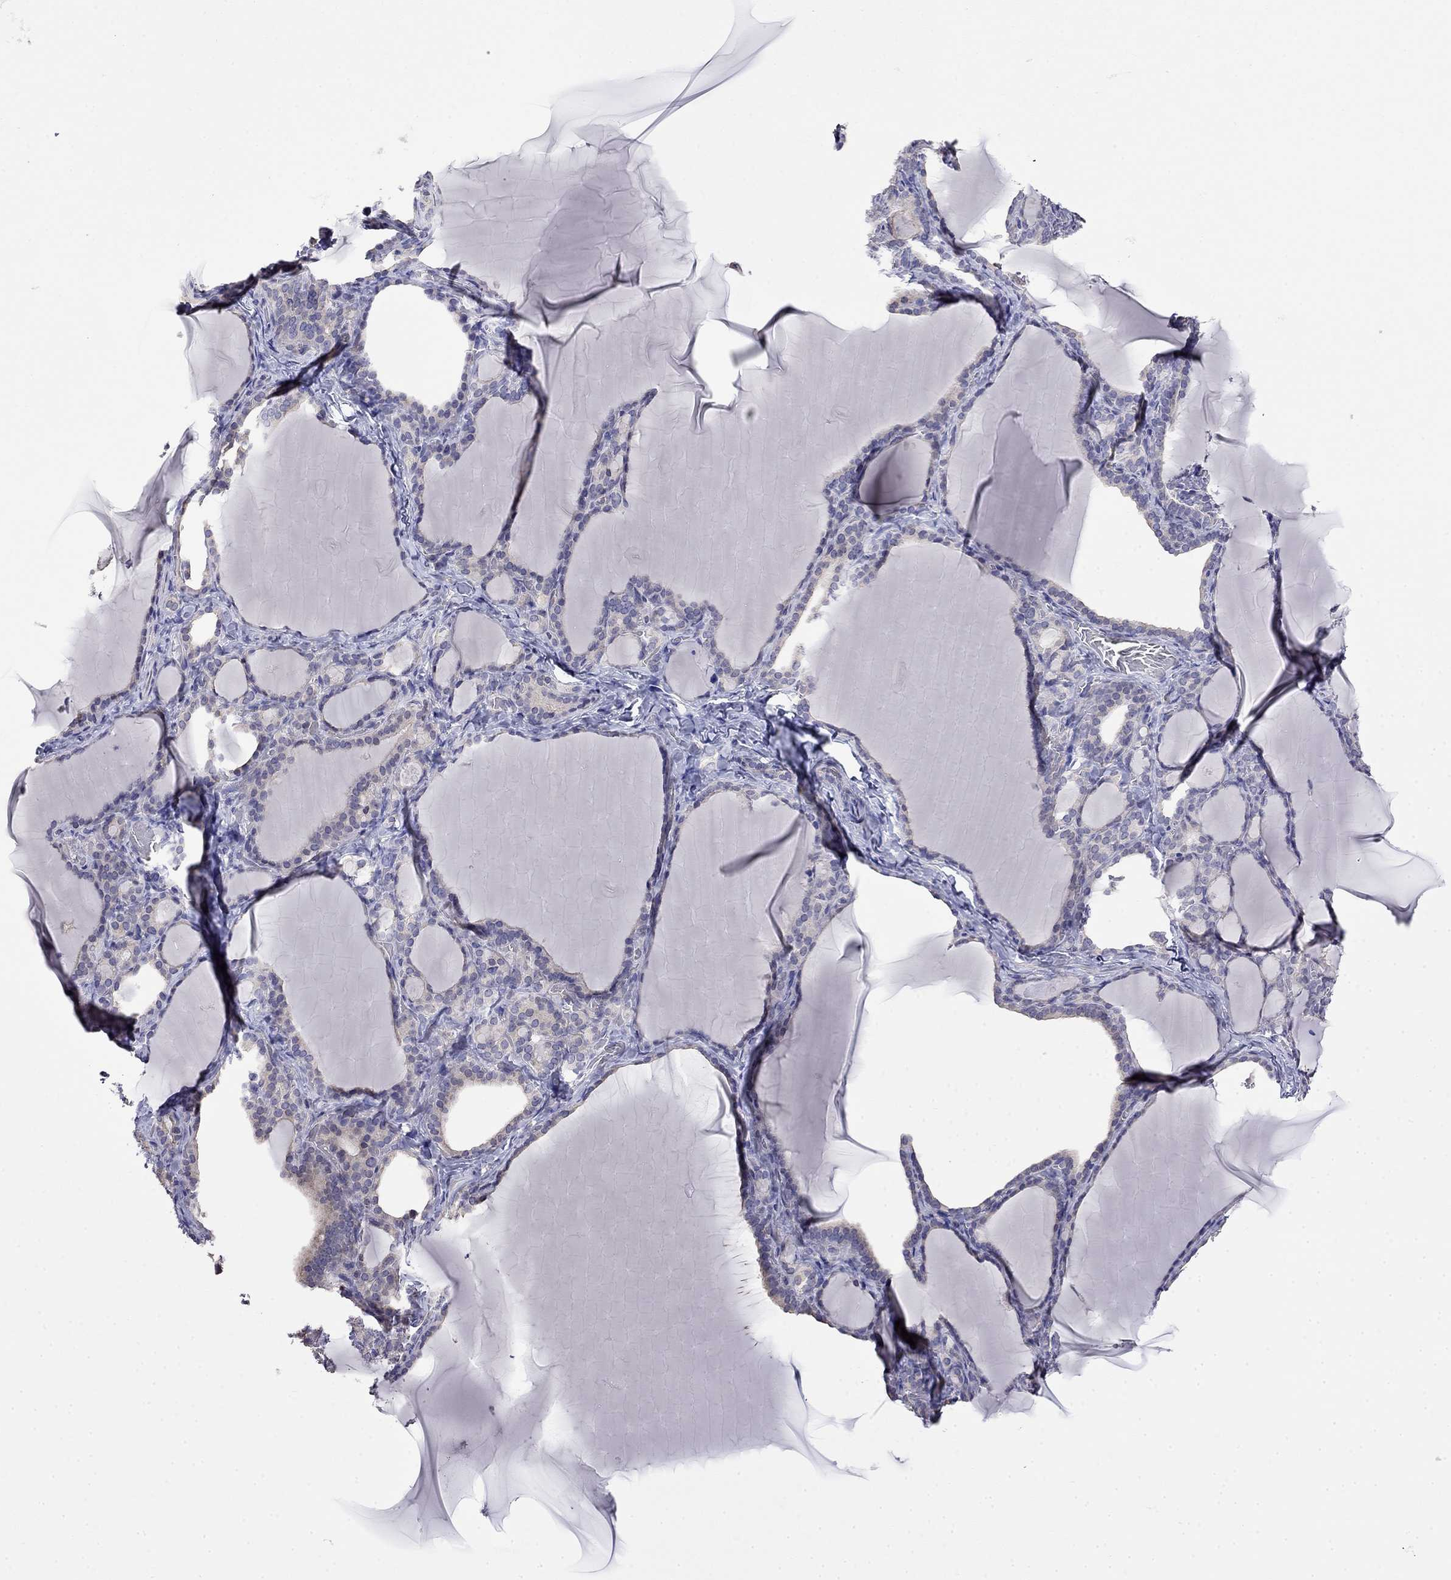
{"staining": {"intensity": "negative", "quantity": "none", "location": "none"}, "tissue": "thyroid gland", "cell_type": "Glandular cells", "image_type": "normal", "snomed": [{"axis": "morphology", "description": "Normal tissue, NOS"}, {"axis": "morphology", "description": "Hyperplasia, NOS"}, {"axis": "topography", "description": "Thyroid gland"}], "caption": "This histopathology image is of unremarkable thyroid gland stained with immunohistochemistry to label a protein in brown with the nuclei are counter-stained blue. There is no positivity in glandular cells. (Immunohistochemistry (ihc), brightfield microscopy, high magnification).", "gene": "GUCA1B", "patient": {"sex": "female", "age": 27}}